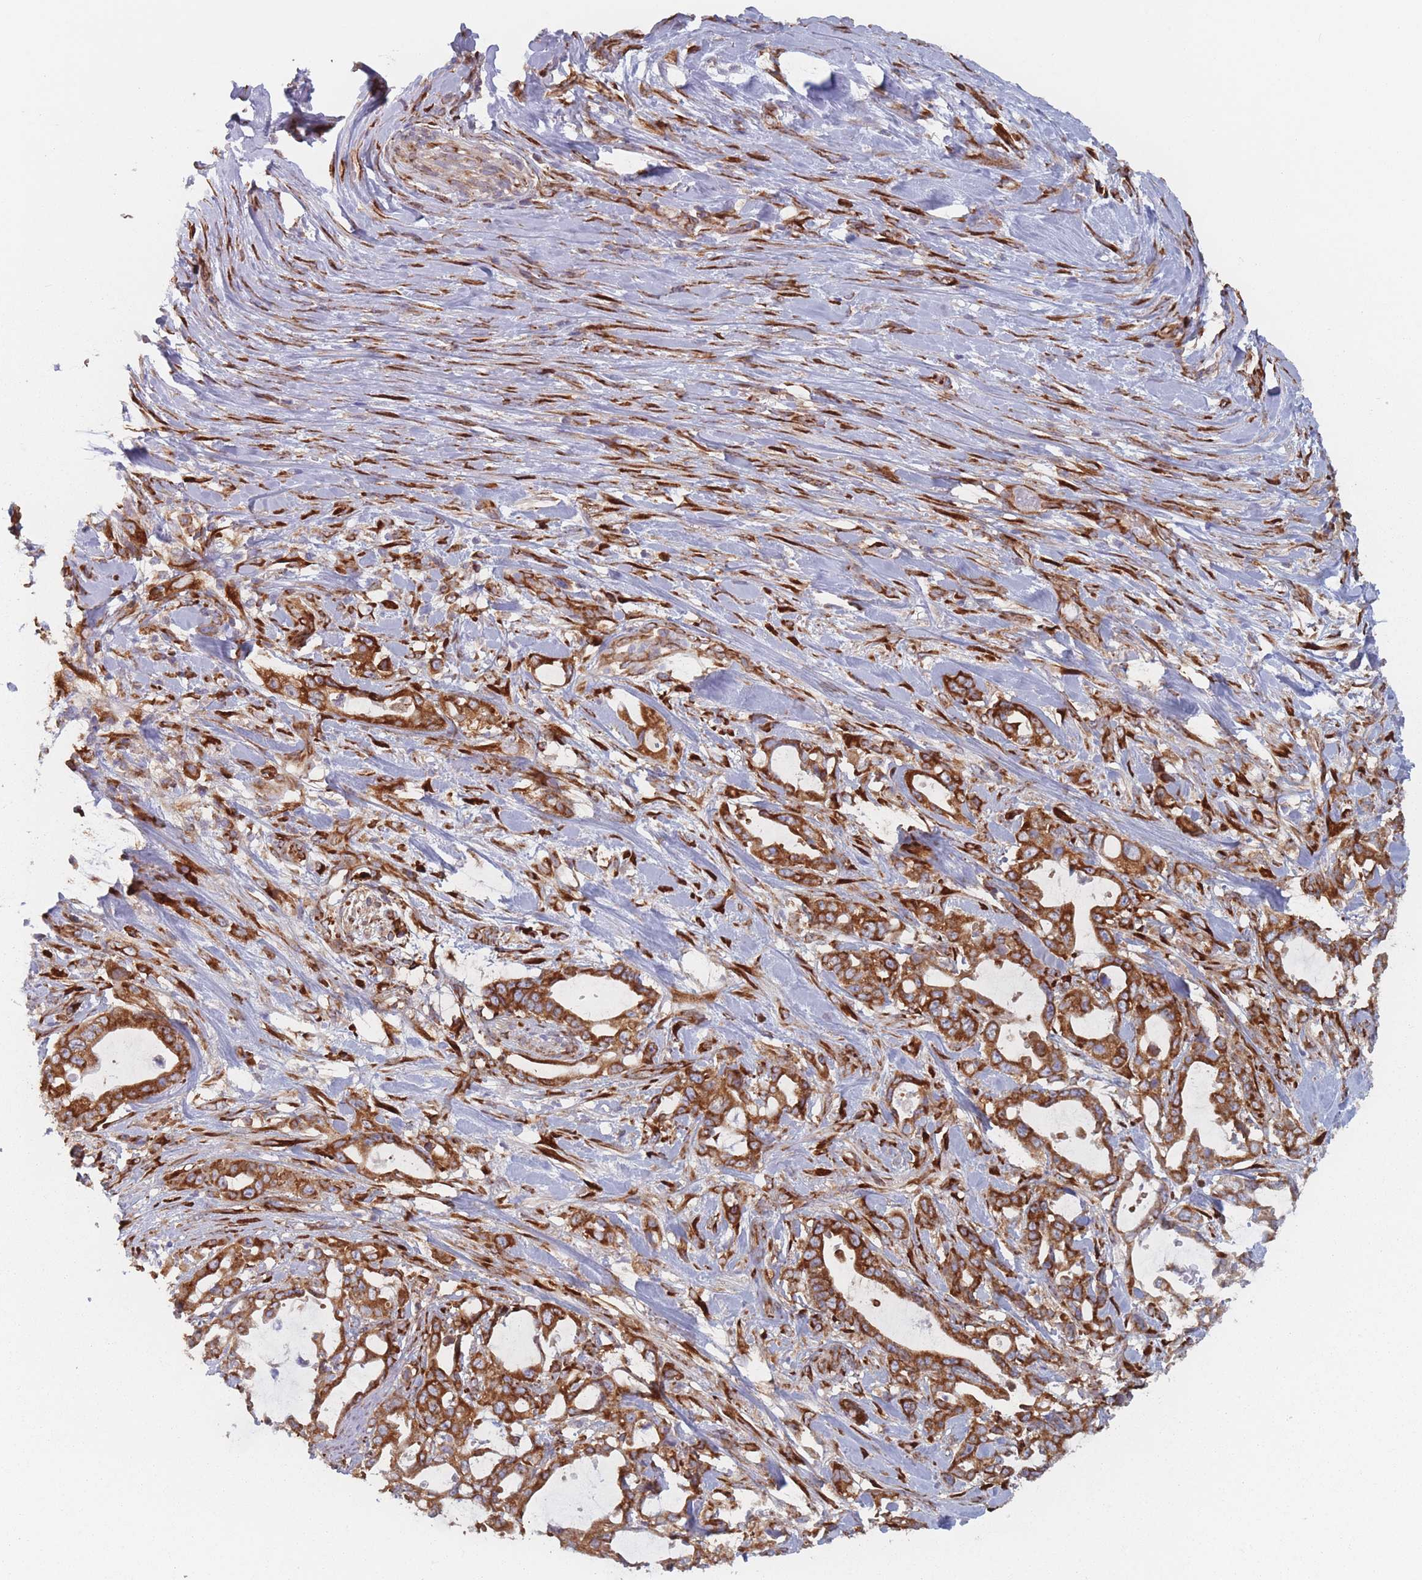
{"staining": {"intensity": "strong", "quantity": ">75%", "location": "cytoplasmic/membranous"}, "tissue": "pancreatic cancer", "cell_type": "Tumor cells", "image_type": "cancer", "snomed": [{"axis": "morphology", "description": "Adenocarcinoma, NOS"}, {"axis": "topography", "description": "Pancreas"}], "caption": "This photomicrograph demonstrates immunohistochemistry (IHC) staining of human pancreatic adenocarcinoma, with high strong cytoplasmic/membranous positivity in about >75% of tumor cells.", "gene": "EEF1B2", "patient": {"sex": "female", "age": 61}}